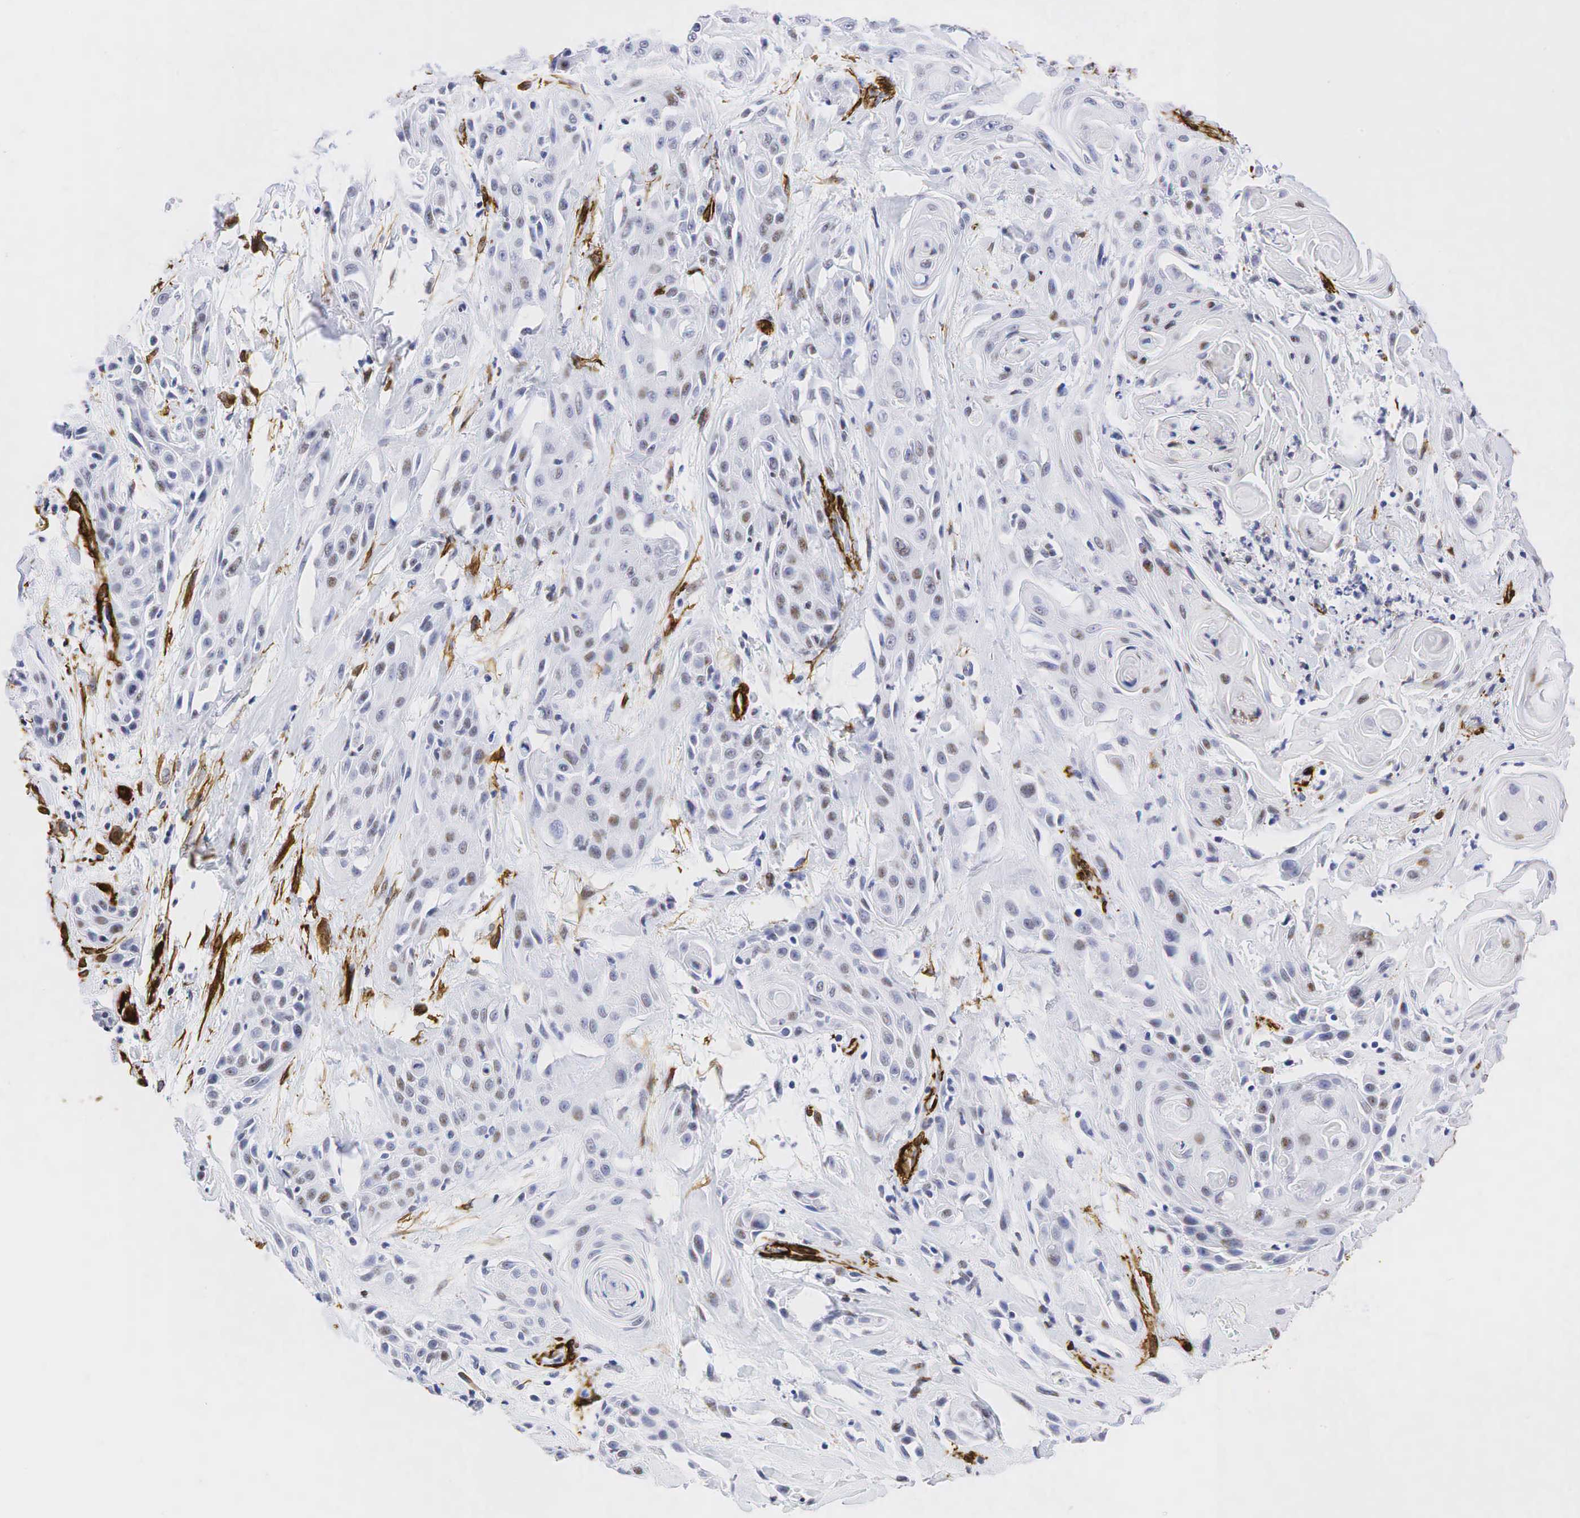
{"staining": {"intensity": "weak", "quantity": "<25%", "location": "nuclear"}, "tissue": "skin cancer", "cell_type": "Tumor cells", "image_type": "cancer", "snomed": [{"axis": "morphology", "description": "Squamous cell carcinoma, NOS"}, {"axis": "topography", "description": "Skin"}, {"axis": "topography", "description": "Anal"}], "caption": "Tumor cells show no significant protein staining in squamous cell carcinoma (skin). The staining was performed using DAB (3,3'-diaminobenzidine) to visualize the protein expression in brown, while the nuclei were stained in blue with hematoxylin (Magnification: 20x).", "gene": "ACTA2", "patient": {"sex": "male", "age": 61}}